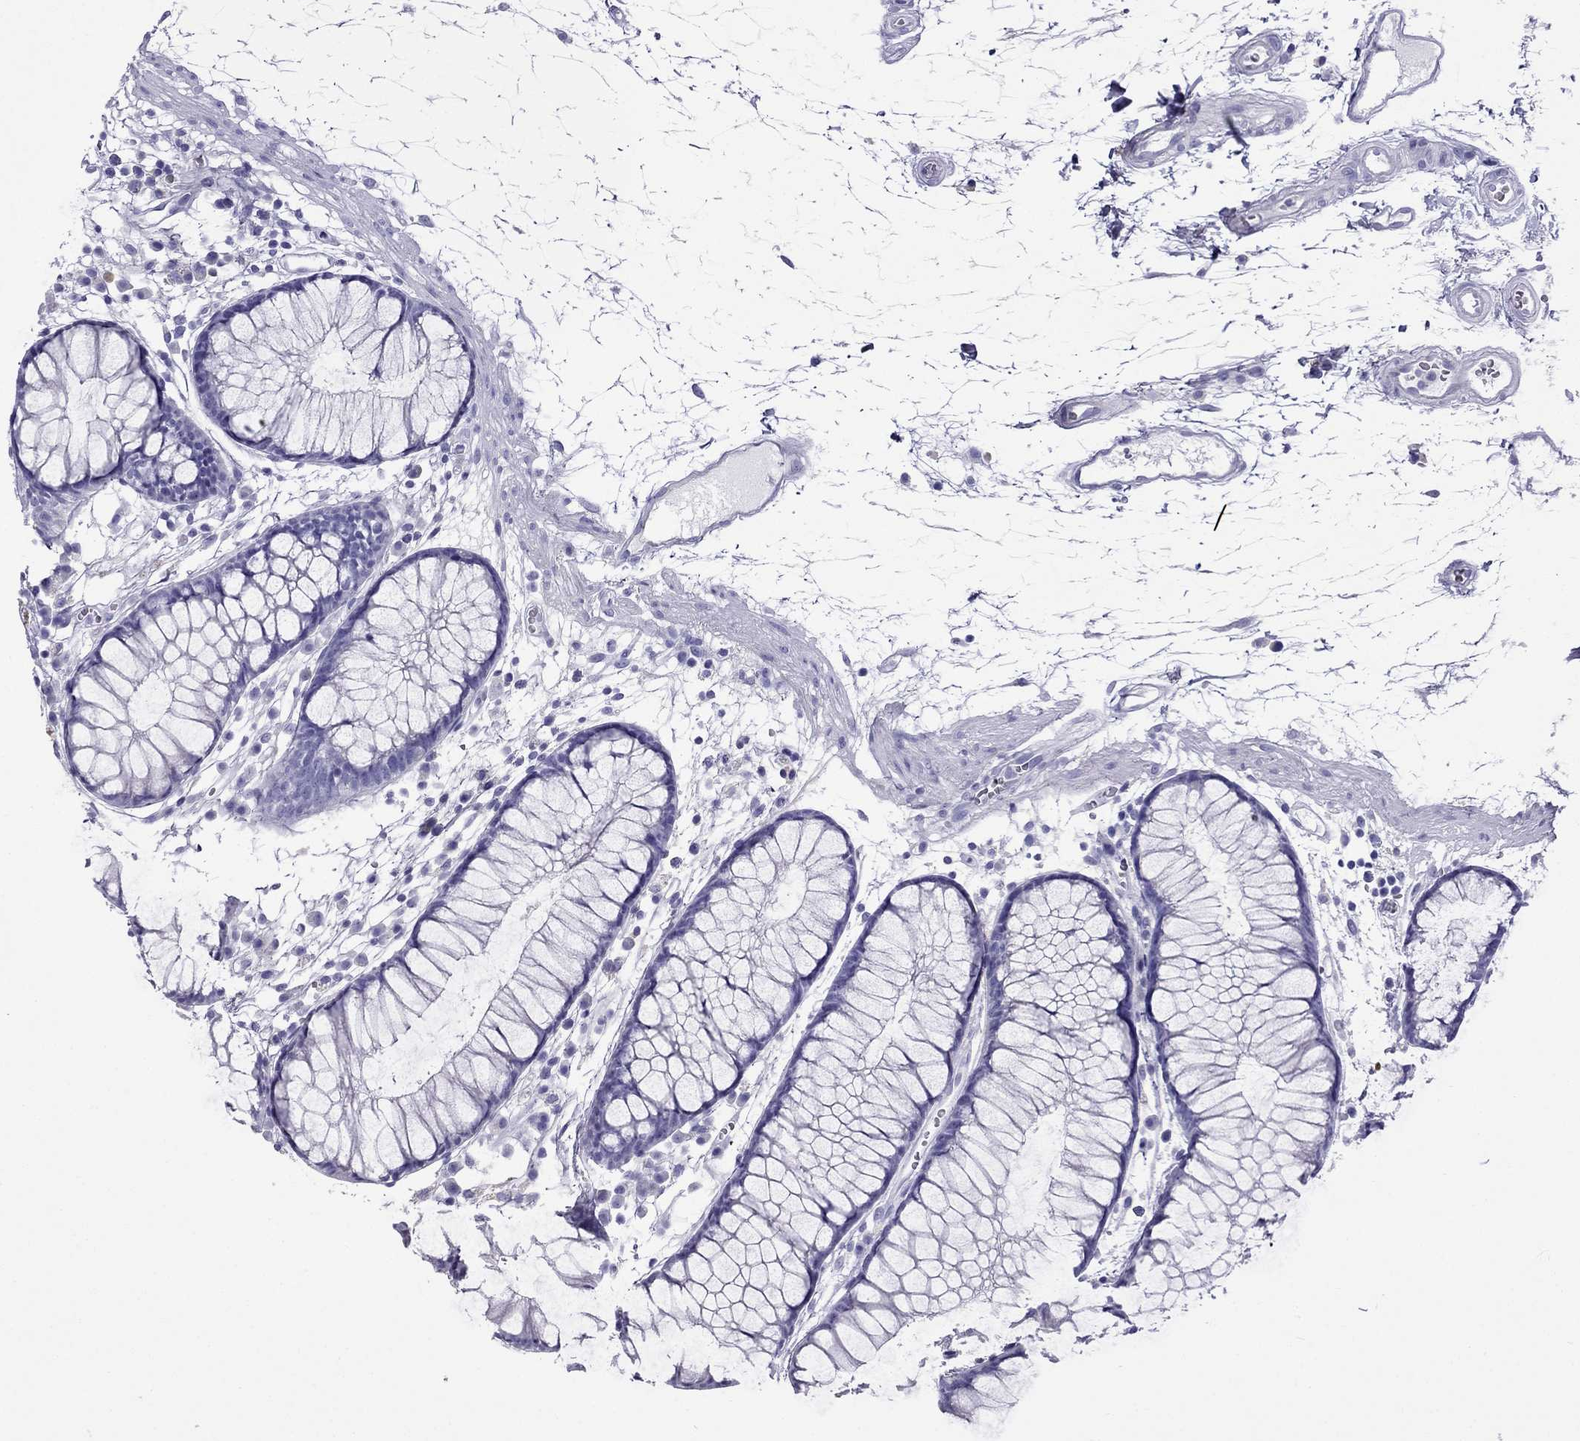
{"staining": {"intensity": "negative", "quantity": "none", "location": "none"}, "tissue": "colon", "cell_type": "Endothelial cells", "image_type": "normal", "snomed": [{"axis": "morphology", "description": "Normal tissue, NOS"}, {"axis": "morphology", "description": "Adenocarcinoma, NOS"}, {"axis": "topography", "description": "Colon"}], "caption": "Immunohistochemistry histopathology image of benign colon: colon stained with DAB shows no significant protein positivity in endothelial cells.", "gene": "ARR3", "patient": {"sex": "male", "age": 65}}